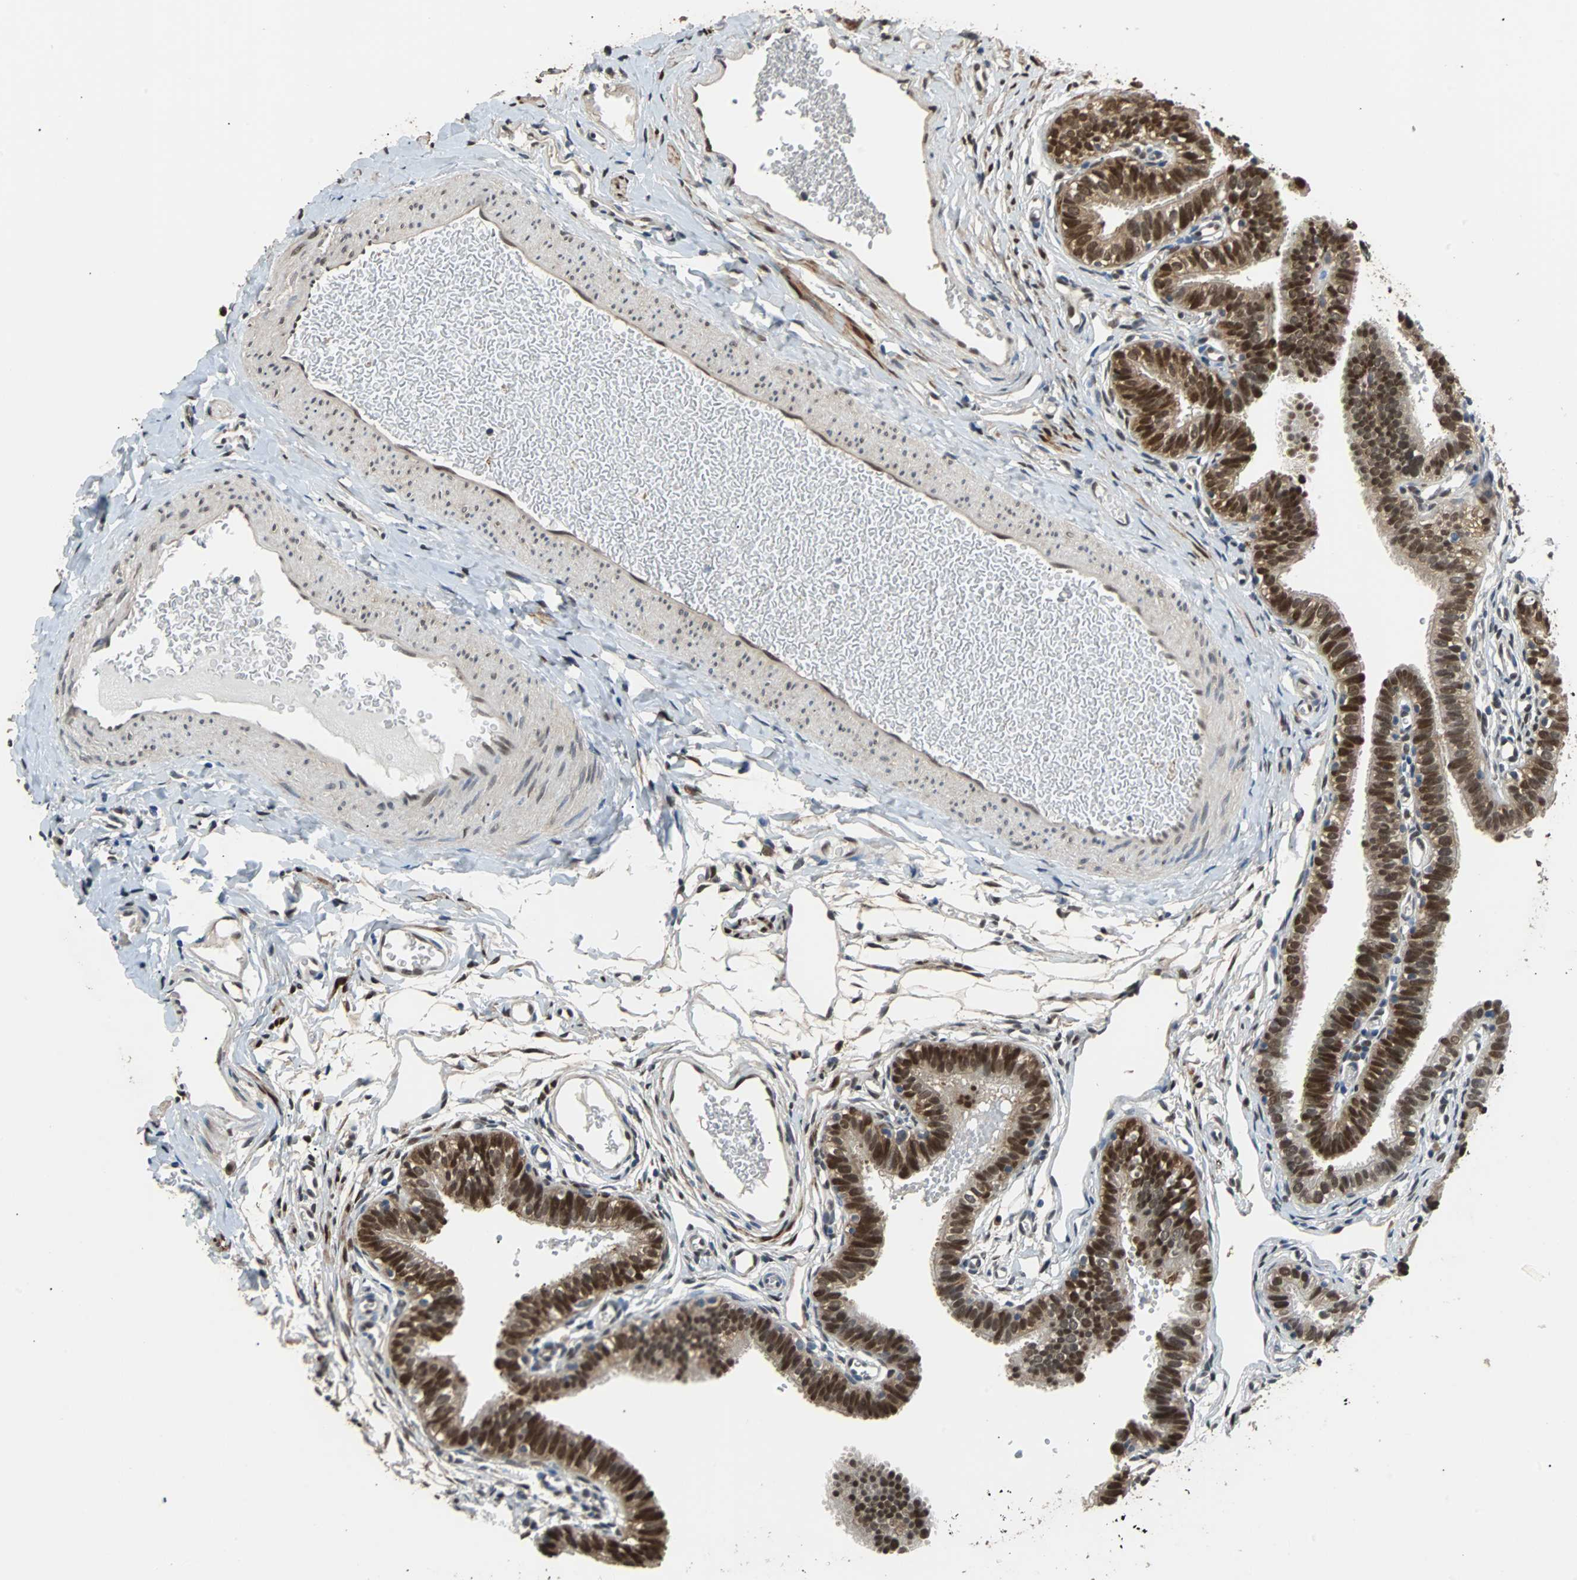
{"staining": {"intensity": "strong", "quantity": ">75%", "location": "cytoplasmic/membranous,nuclear"}, "tissue": "fallopian tube", "cell_type": "Glandular cells", "image_type": "normal", "snomed": [{"axis": "morphology", "description": "Normal tissue, NOS"}, {"axis": "topography", "description": "Fallopian tube"}, {"axis": "topography", "description": "Placenta"}], "caption": "Immunohistochemistry of unremarkable human fallopian tube exhibits high levels of strong cytoplasmic/membranous,nuclear positivity in approximately >75% of glandular cells.", "gene": "PRDX6", "patient": {"sex": "female", "age": 34}}